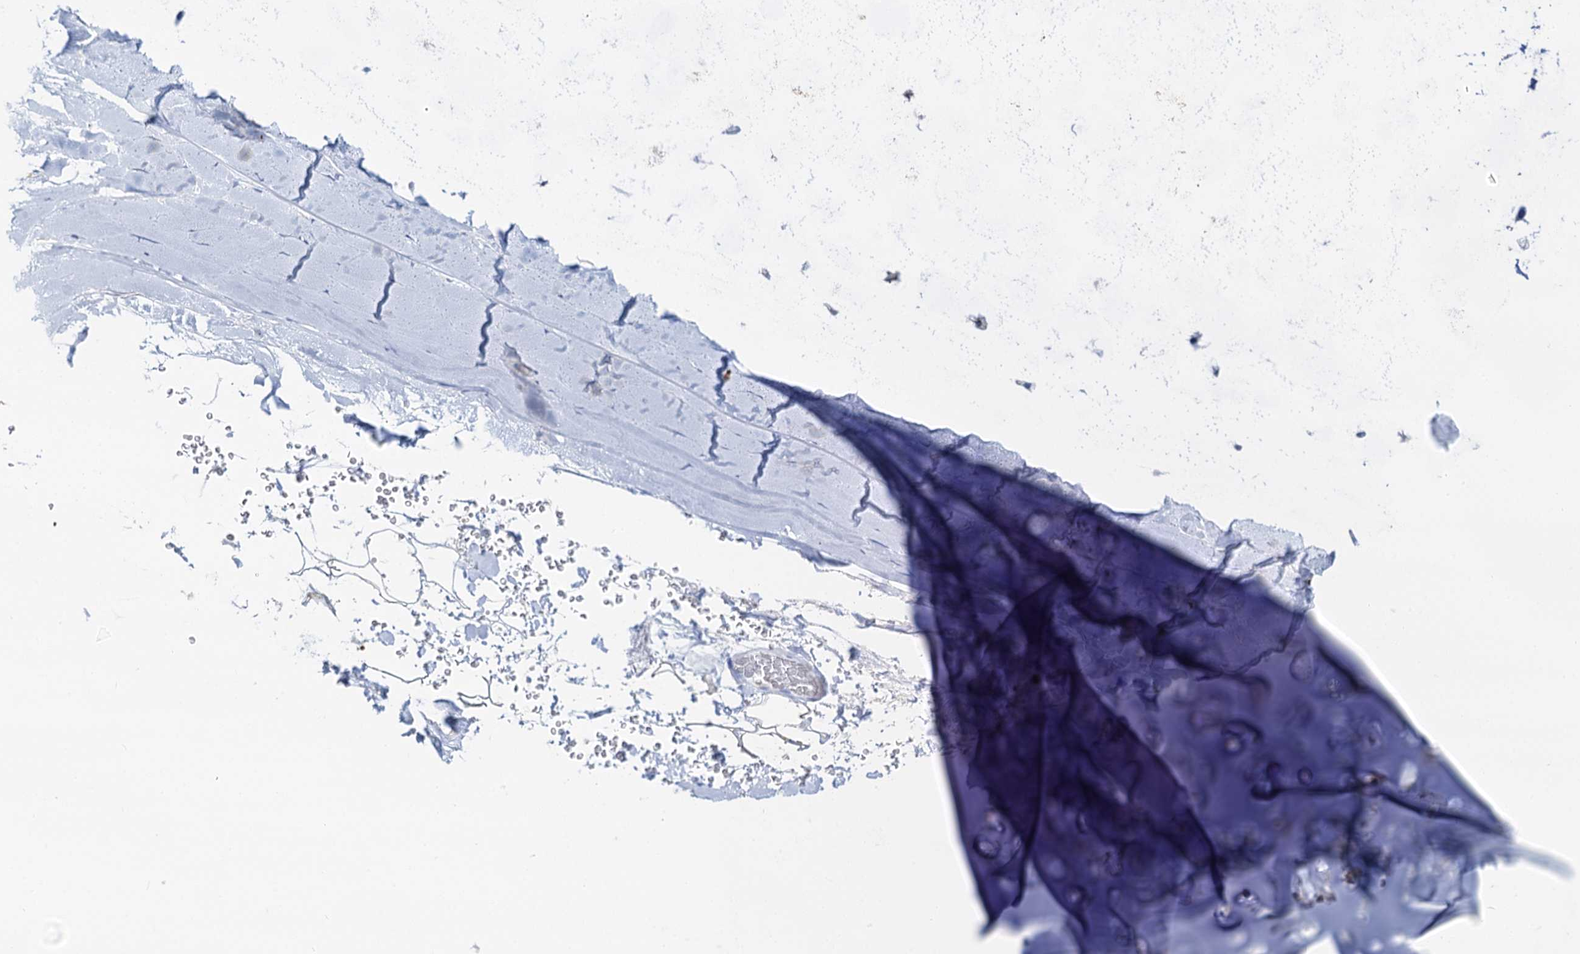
{"staining": {"intensity": "negative", "quantity": "none", "location": "none"}, "tissue": "adipose tissue", "cell_type": "Adipocytes", "image_type": "normal", "snomed": [{"axis": "morphology", "description": "Normal tissue, NOS"}, {"axis": "morphology", "description": "Squamous cell carcinoma, NOS"}, {"axis": "topography", "description": "Lymph node"}, {"axis": "topography", "description": "Bronchus"}, {"axis": "topography", "description": "Lung"}], "caption": "The histopathology image demonstrates no significant positivity in adipocytes of adipose tissue. Brightfield microscopy of IHC stained with DAB (brown) and hematoxylin (blue), captured at high magnification.", "gene": "NOP2", "patient": {"sex": "male", "age": 66}}